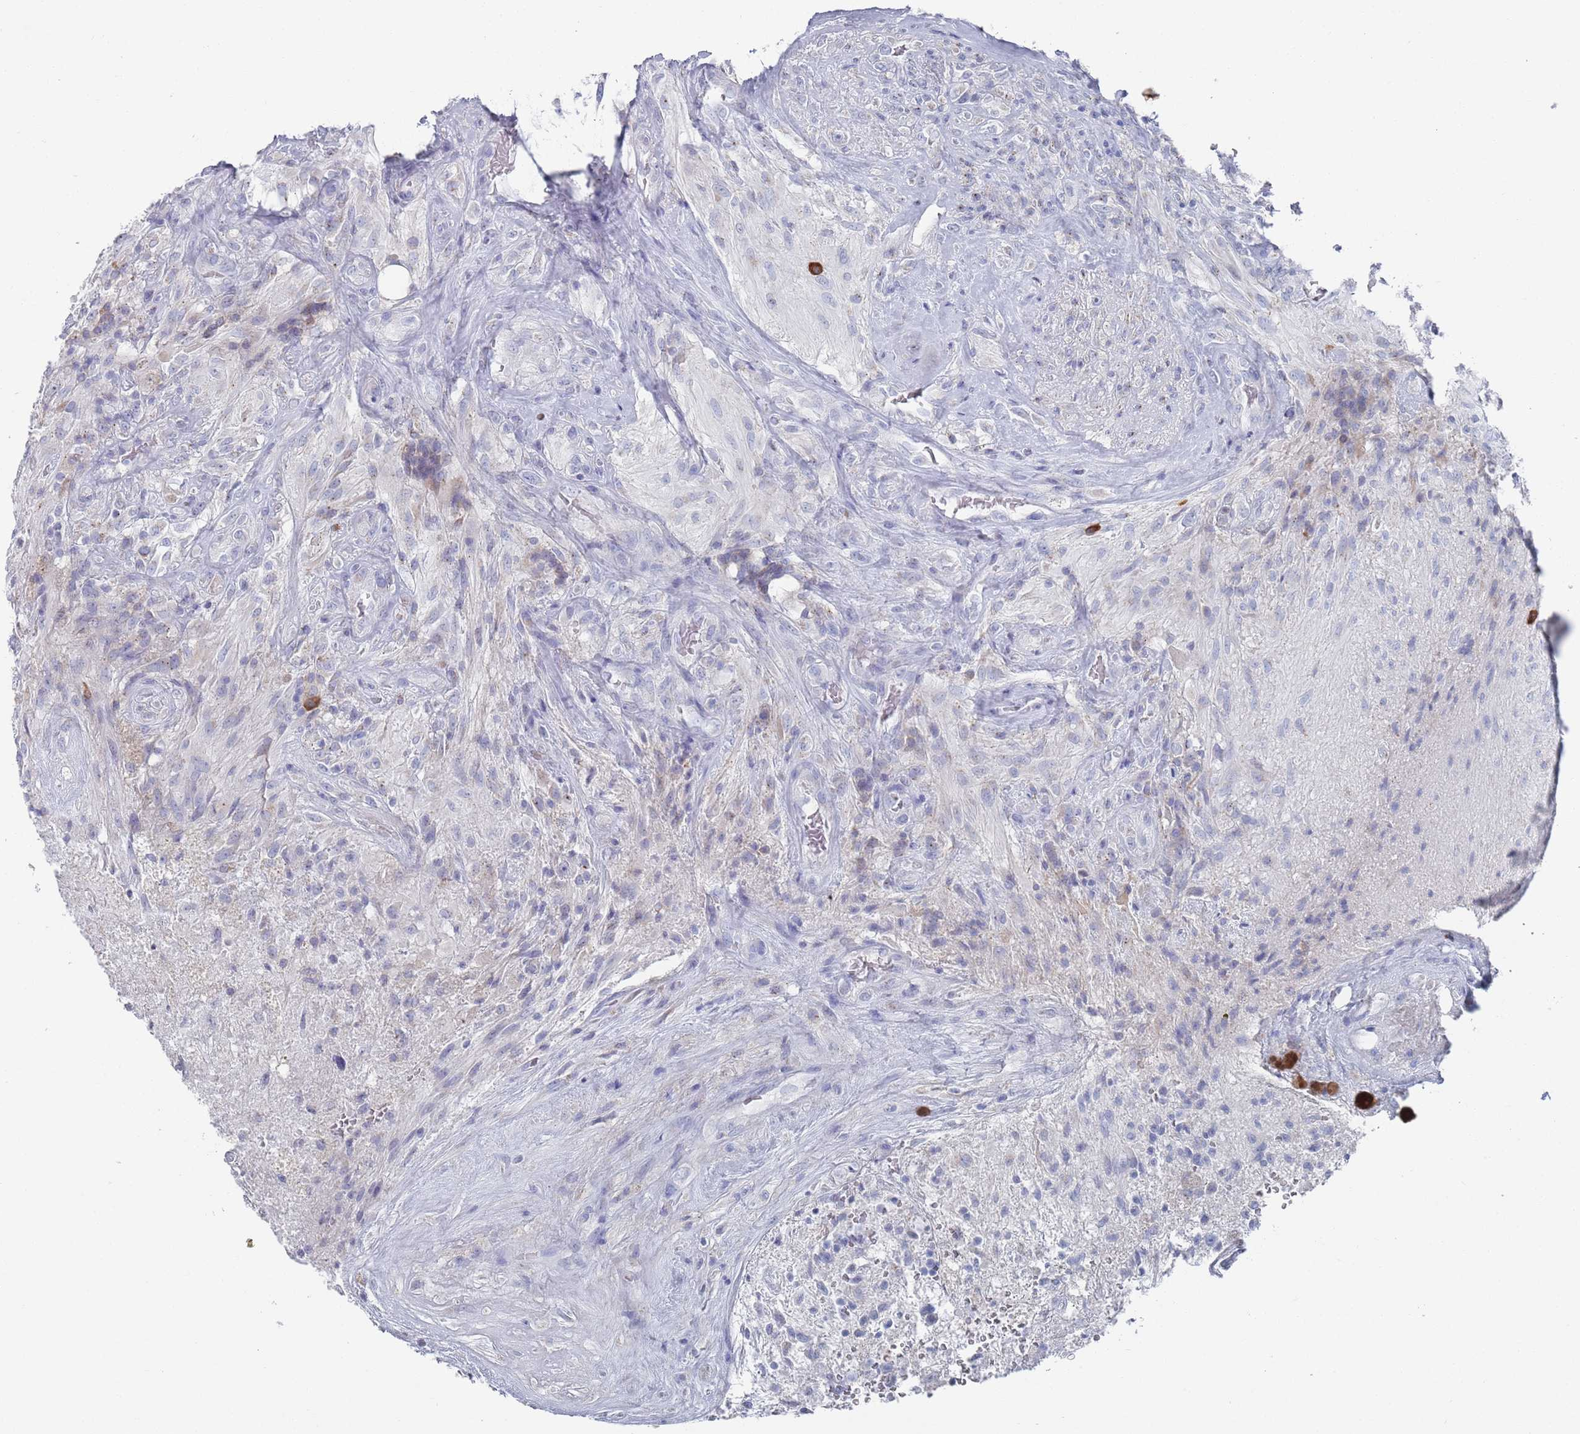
{"staining": {"intensity": "negative", "quantity": "none", "location": "none"}, "tissue": "glioma", "cell_type": "Tumor cells", "image_type": "cancer", "snomed": [{"axis": "morphology", "description": "Glioma, malignant, High grade"}, {"axis": "topography", "description": "Brain"}], "caption": "An image of malignant high-grade glioma stained for a protein exhibits no brown staining in tumor cells.", "gene": "MAT1A", "patient": {"sex": "male", "age": 56}}